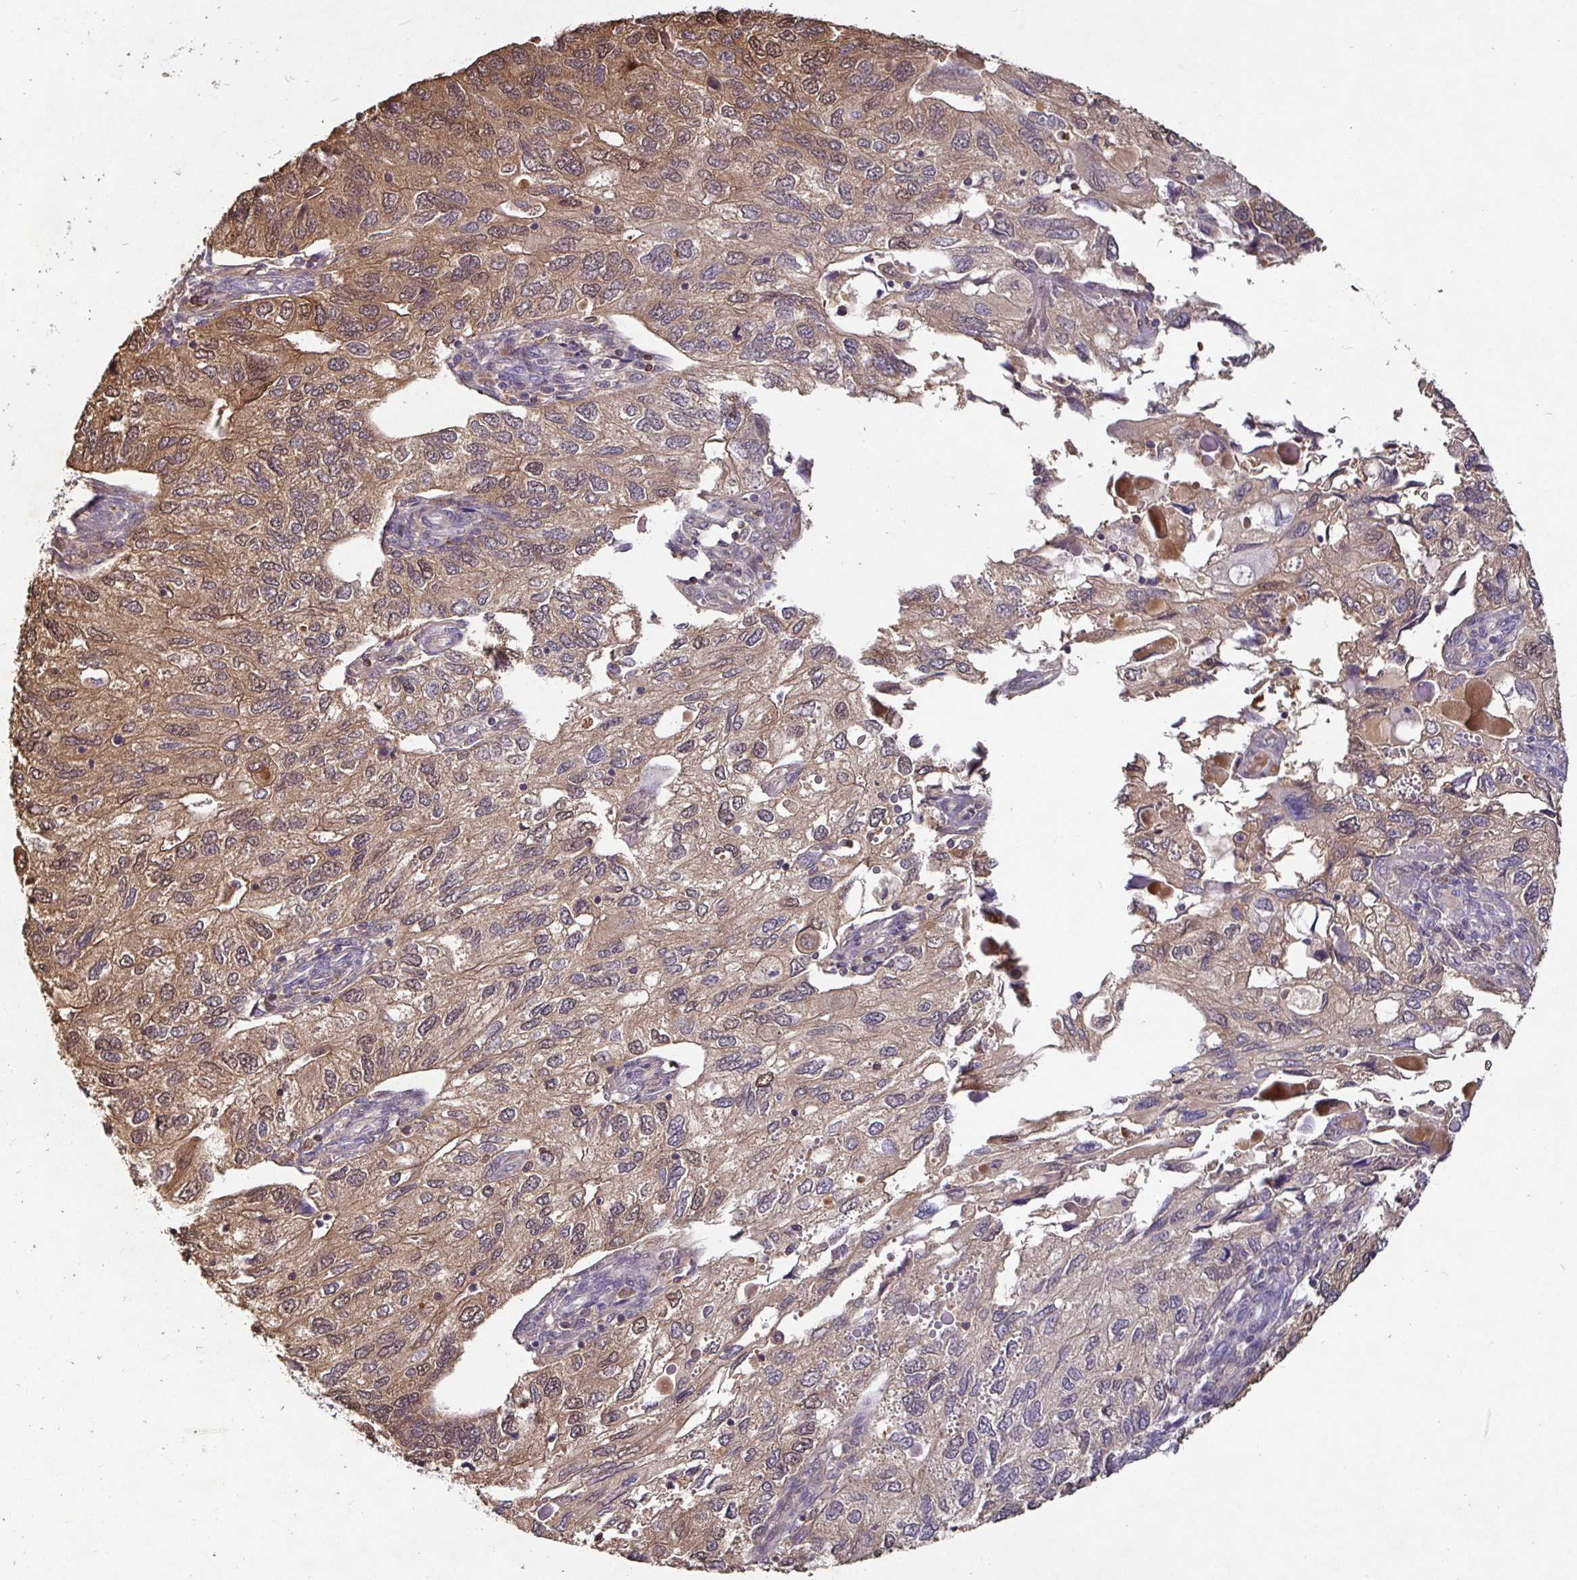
{"staining": {"intensity": "moderate", "quantity": ">75%", "location": "cytoplasmic/membranous,nuclear"}, "tissue": "endometrial cancer", "cell_type": "Tumor cells", "image_type": "cancer", "snomed": [{"axis": "morphology", "description": "Carcinoma, NOS"}, {"axis": "topography", "description": "Uterus"}], "caption": "Moderate cytoplasmic/membranous and nuclear staining for a protein is seen in about >75% of tumor cells of endometrial cancer using immunohistochemistry.", "gene": "SHISA4", "patient": {"sex": "female", "age": 76}}